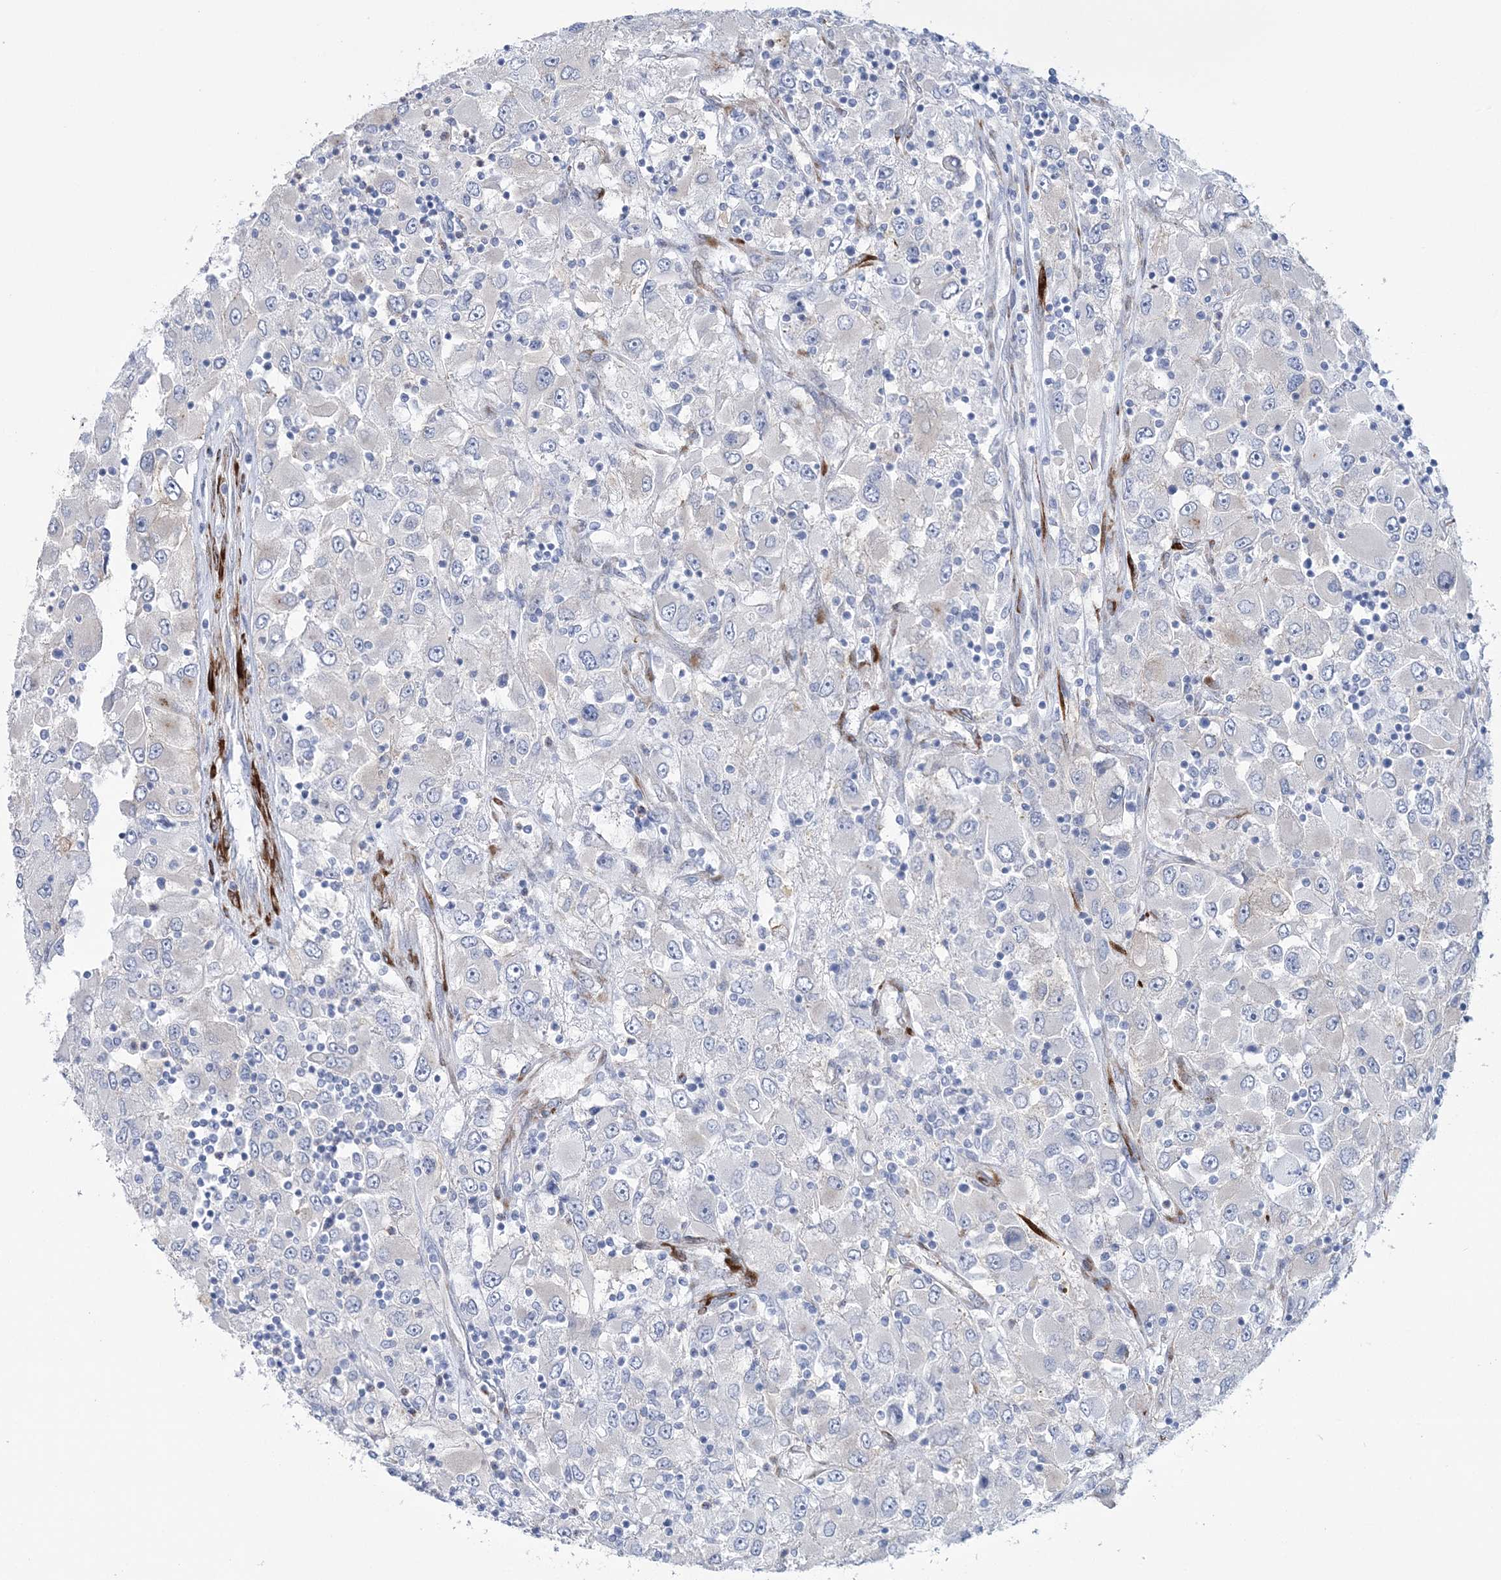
{"staining": {"intensity": "negative", "quantity": "none", "location": "none"}, "tissue": "renal cancer", "cell_type": "Tumor cells", "image_type": "cancer", "snomed": [{"axis": "morphology", "description": "Adenocarcinoma, NOS"}, {"axis": "topography", "description": "Kidney"}], "caption": "A micrograph of human renal cancer is negative for staining in tumor cells.", "gene": "RAB11FIP5", "patient": {"sex": "female", "age": 52}}